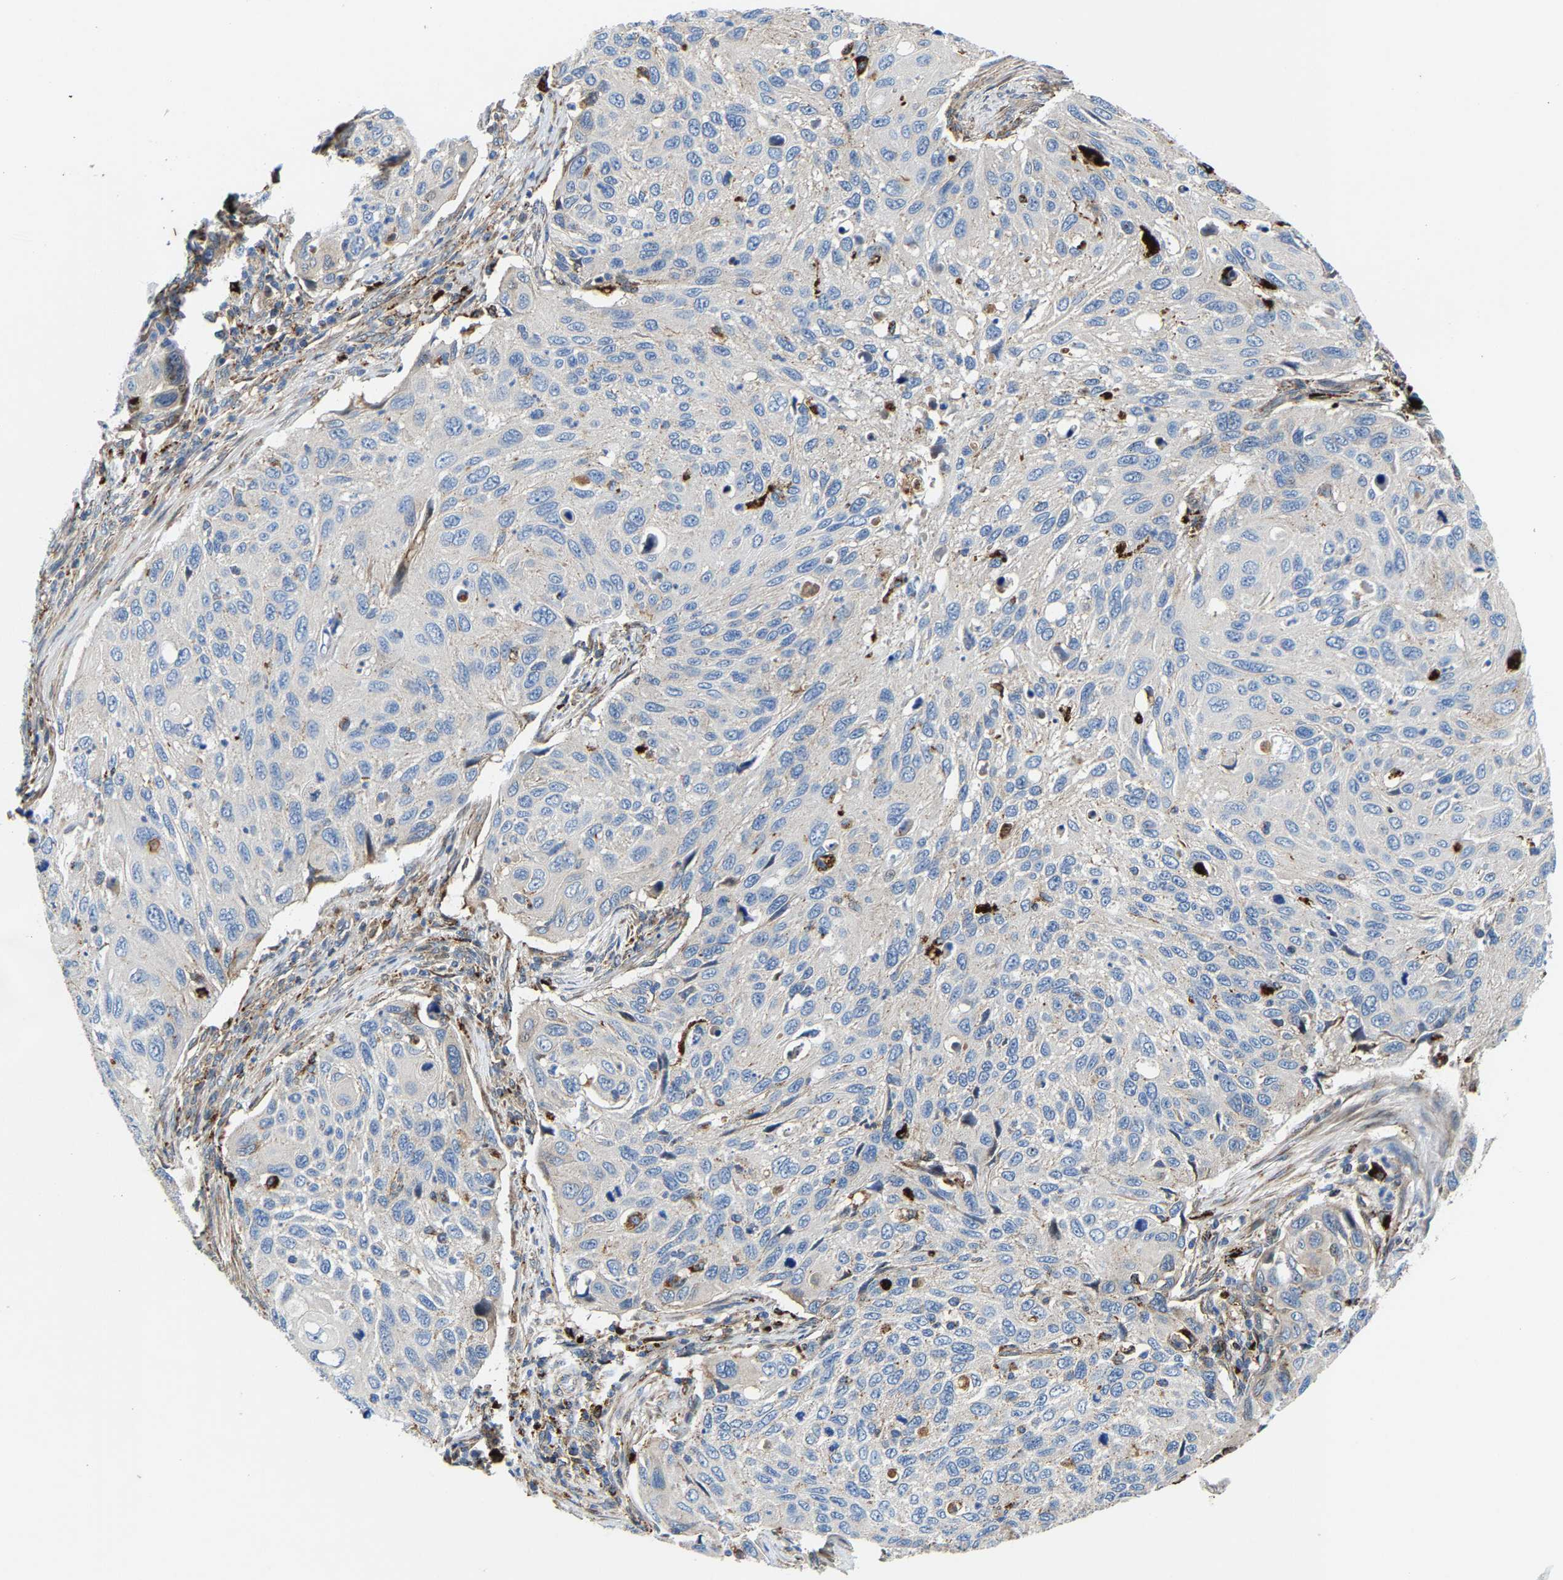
{"staining": {"intensity": "negative", "quantity": "none", "location": "none"}, "tissue": "cervical cancer", "cell_type": "Tumor cells", "image_type": "cancer", "snomed": [{"axis": "morphology", "description": "Squamous cell carcinoma, NOS"}, {"axis": "topography", "description": "Cervix"}], "caption": "This is an immunohistochemistry (IHC) micrograph of squamous cell carcinoma (cervical). There is no staining in tumor cells.", "gene": "DPP7", "patient": {"sex": "female", "age": 70}}